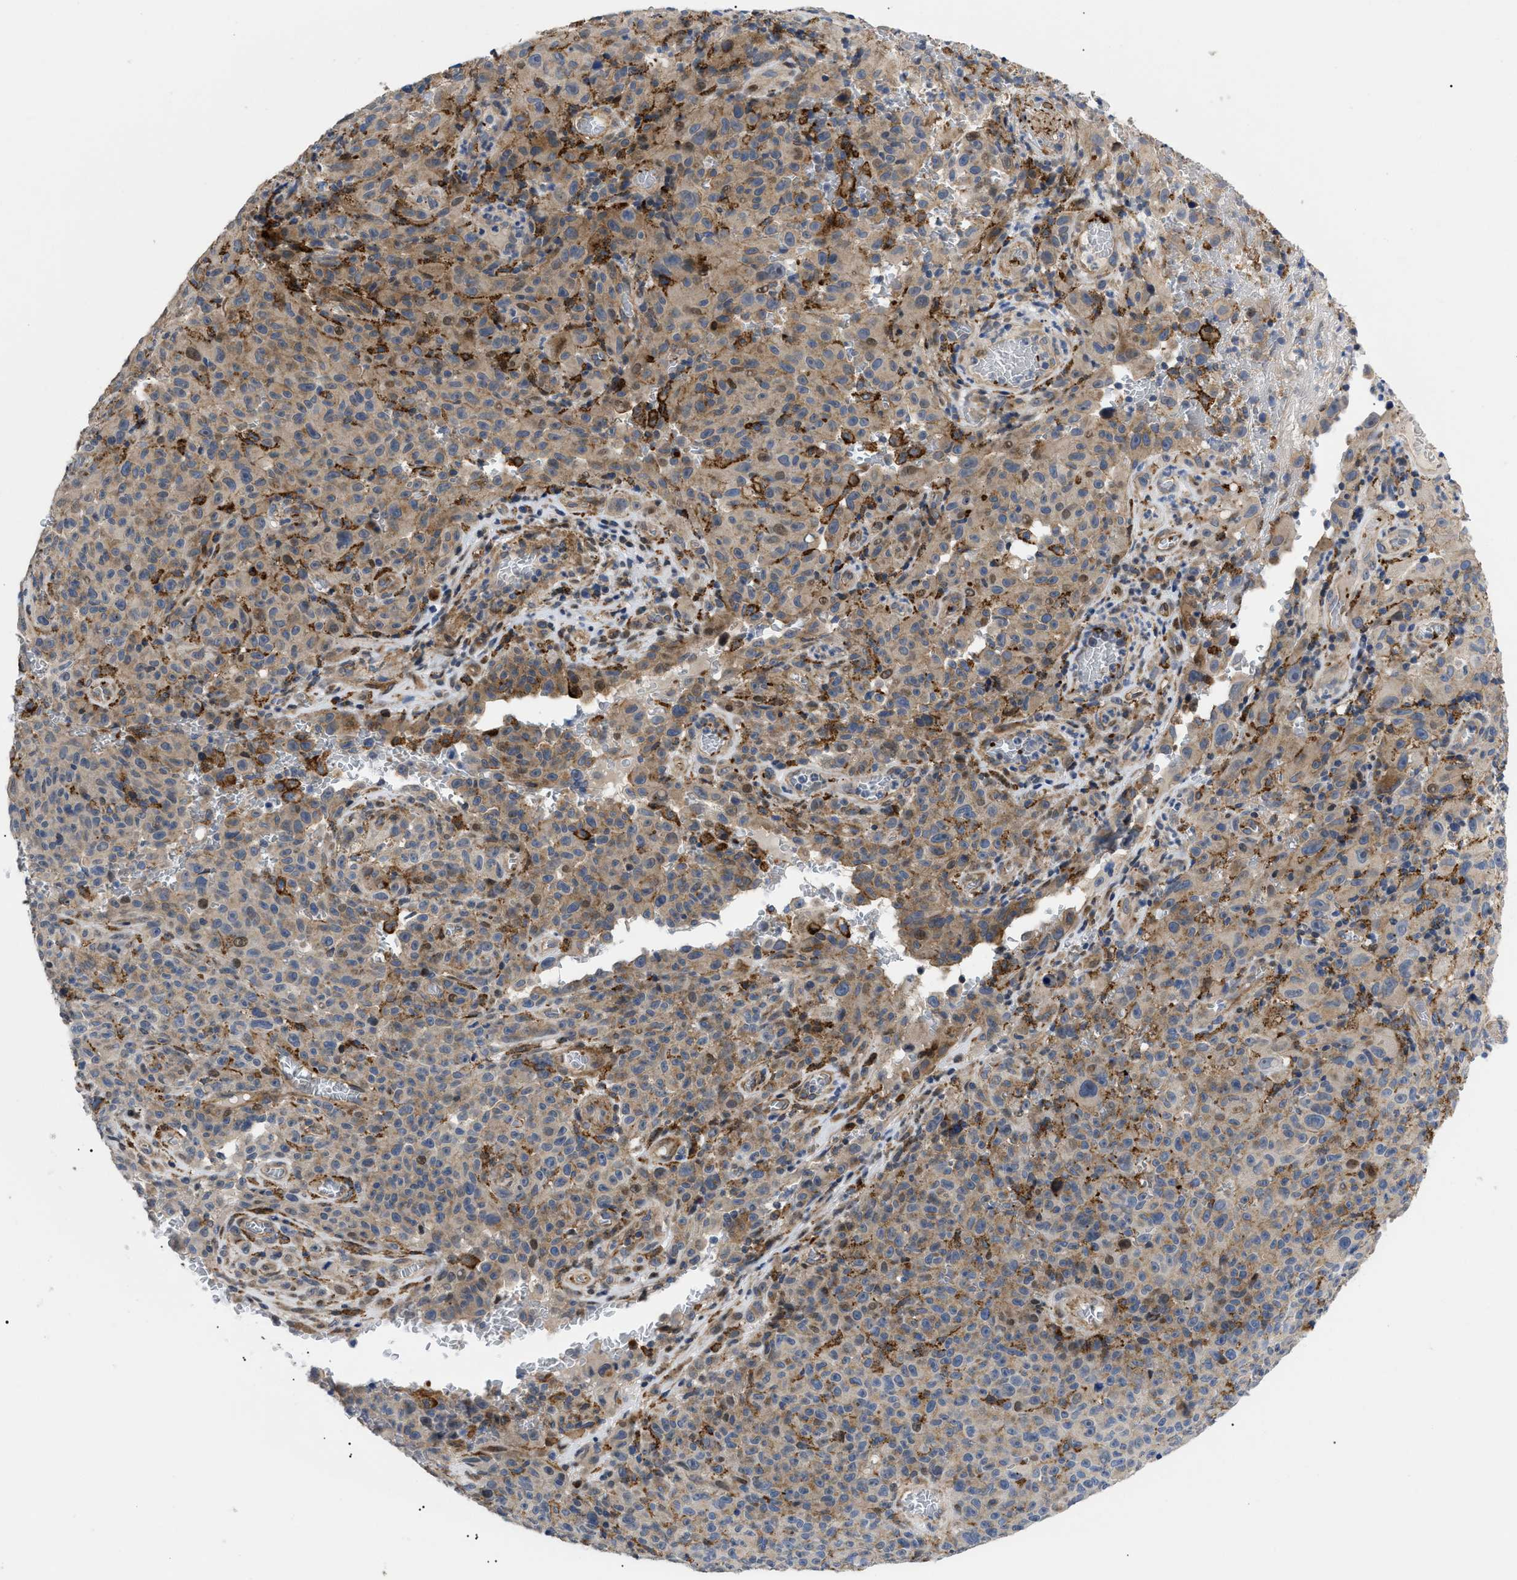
{"staining": {"intensity": "weak", "quantity": ">75%", "location": "cytoplasmic/membranous"}, "tissue": "melanoma", "cell_type": "Tumor cells", "image_type": "cancer", "snomed": [{"axis": "morphology", "description": "Malignant melanoma, NOS"}, {"axis": "topography", "description": "Skin"}], "caption": "The micrograph displays a brown stain indicating the presence of a protein in the cytoplasmic/membranous of tumor cells in melanoma.", "gene": "SFXN5", "patient": {"sex": "female", "age": 82}}